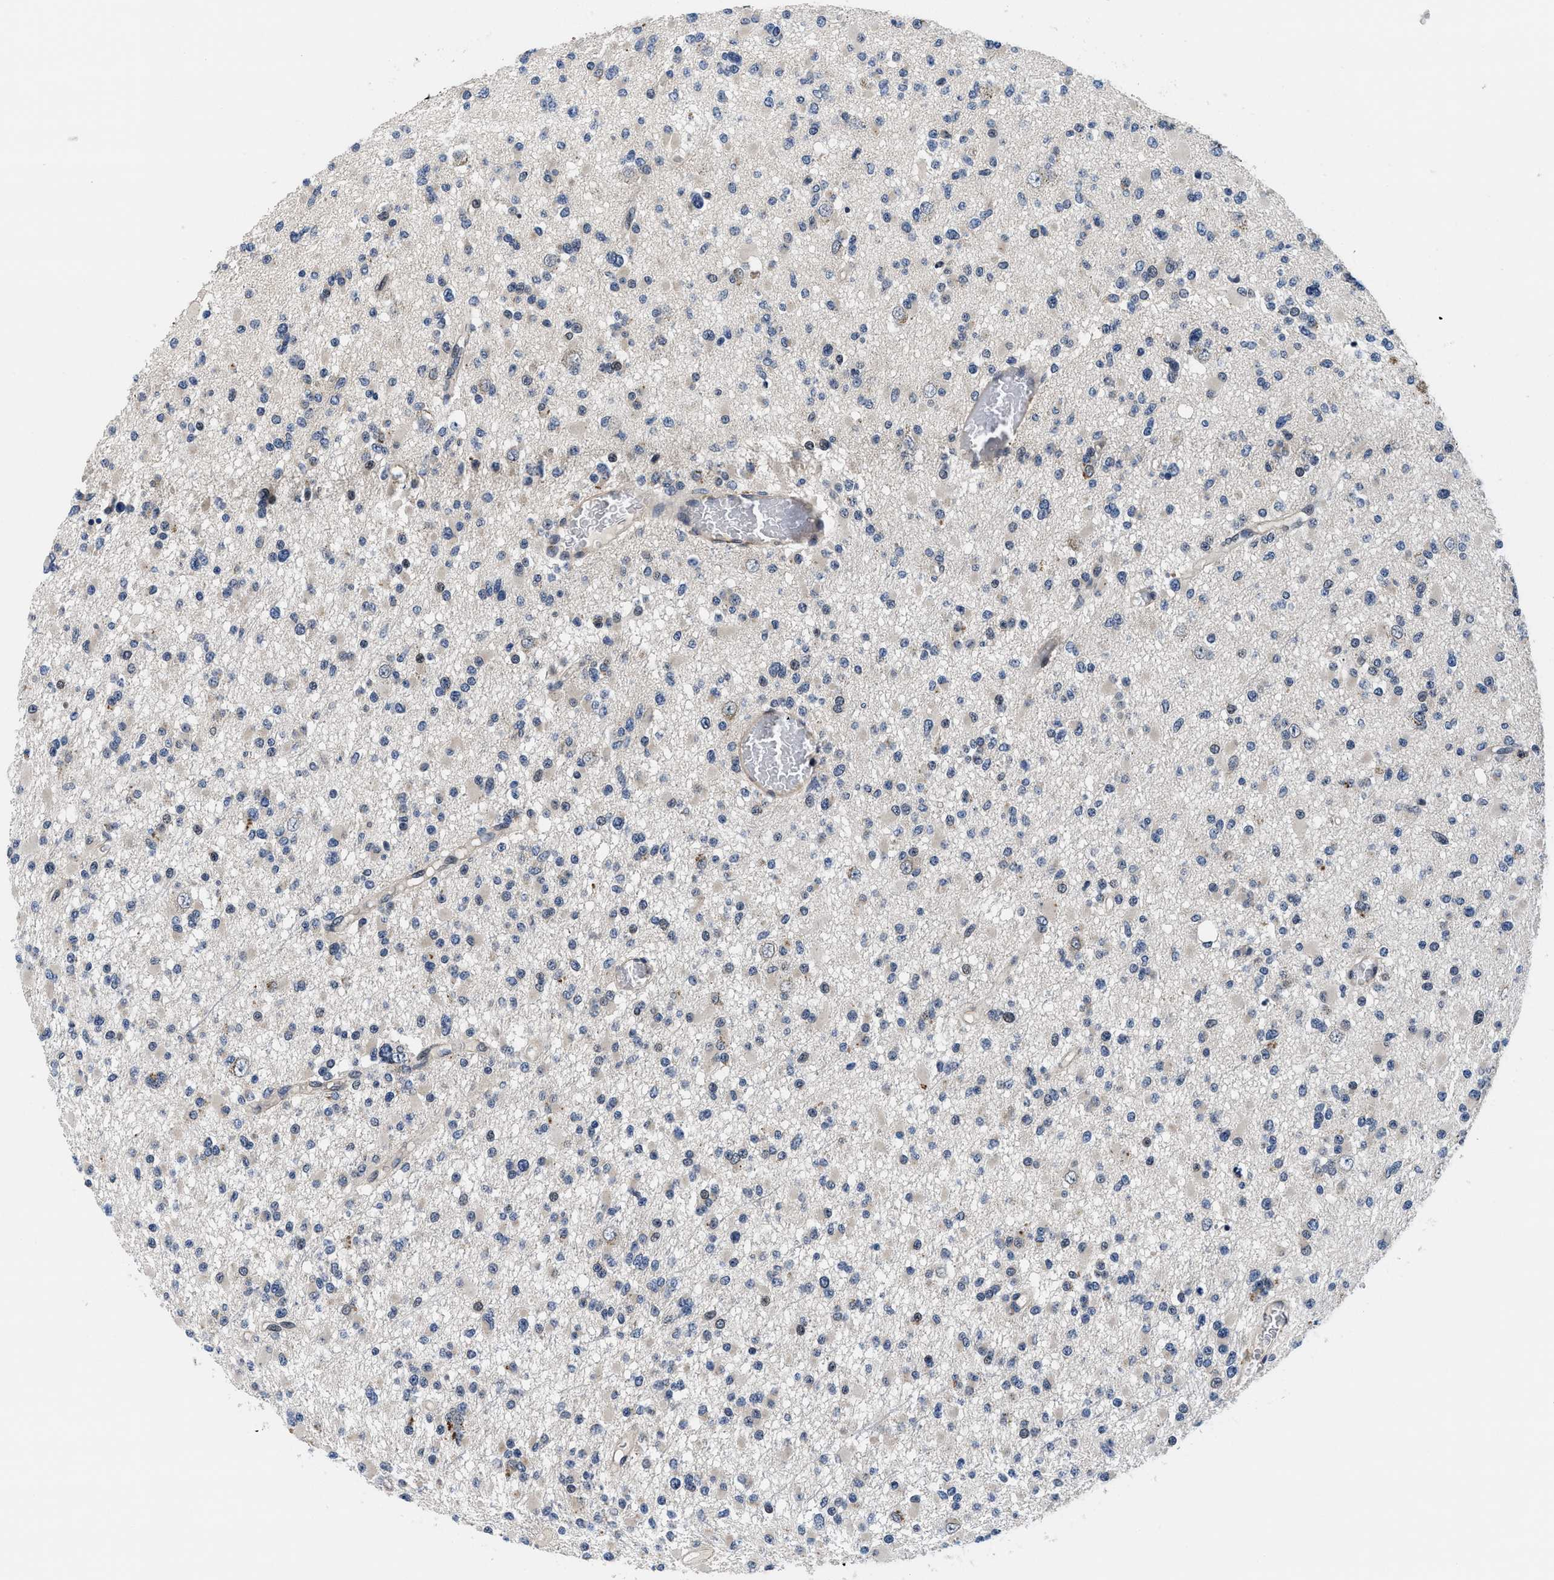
{"staining": {"intensity": "weak", "quantity": "<25%", "location": "nuclear"}, "tissue": "glioma", "cell_type": "Tumor cells", "image_type": "cancer", "snomed": [{"axis": "morphology", "description": "Glioma, malignant, Low grade"}, {"axis": "topography", "description": "Brain"}], "caption": "Glioma was stained to show a protein in brown. There is no significant expression in tumor cells.", "gene": "SNX10", "patient": {"sex": "female", "age": 22}}